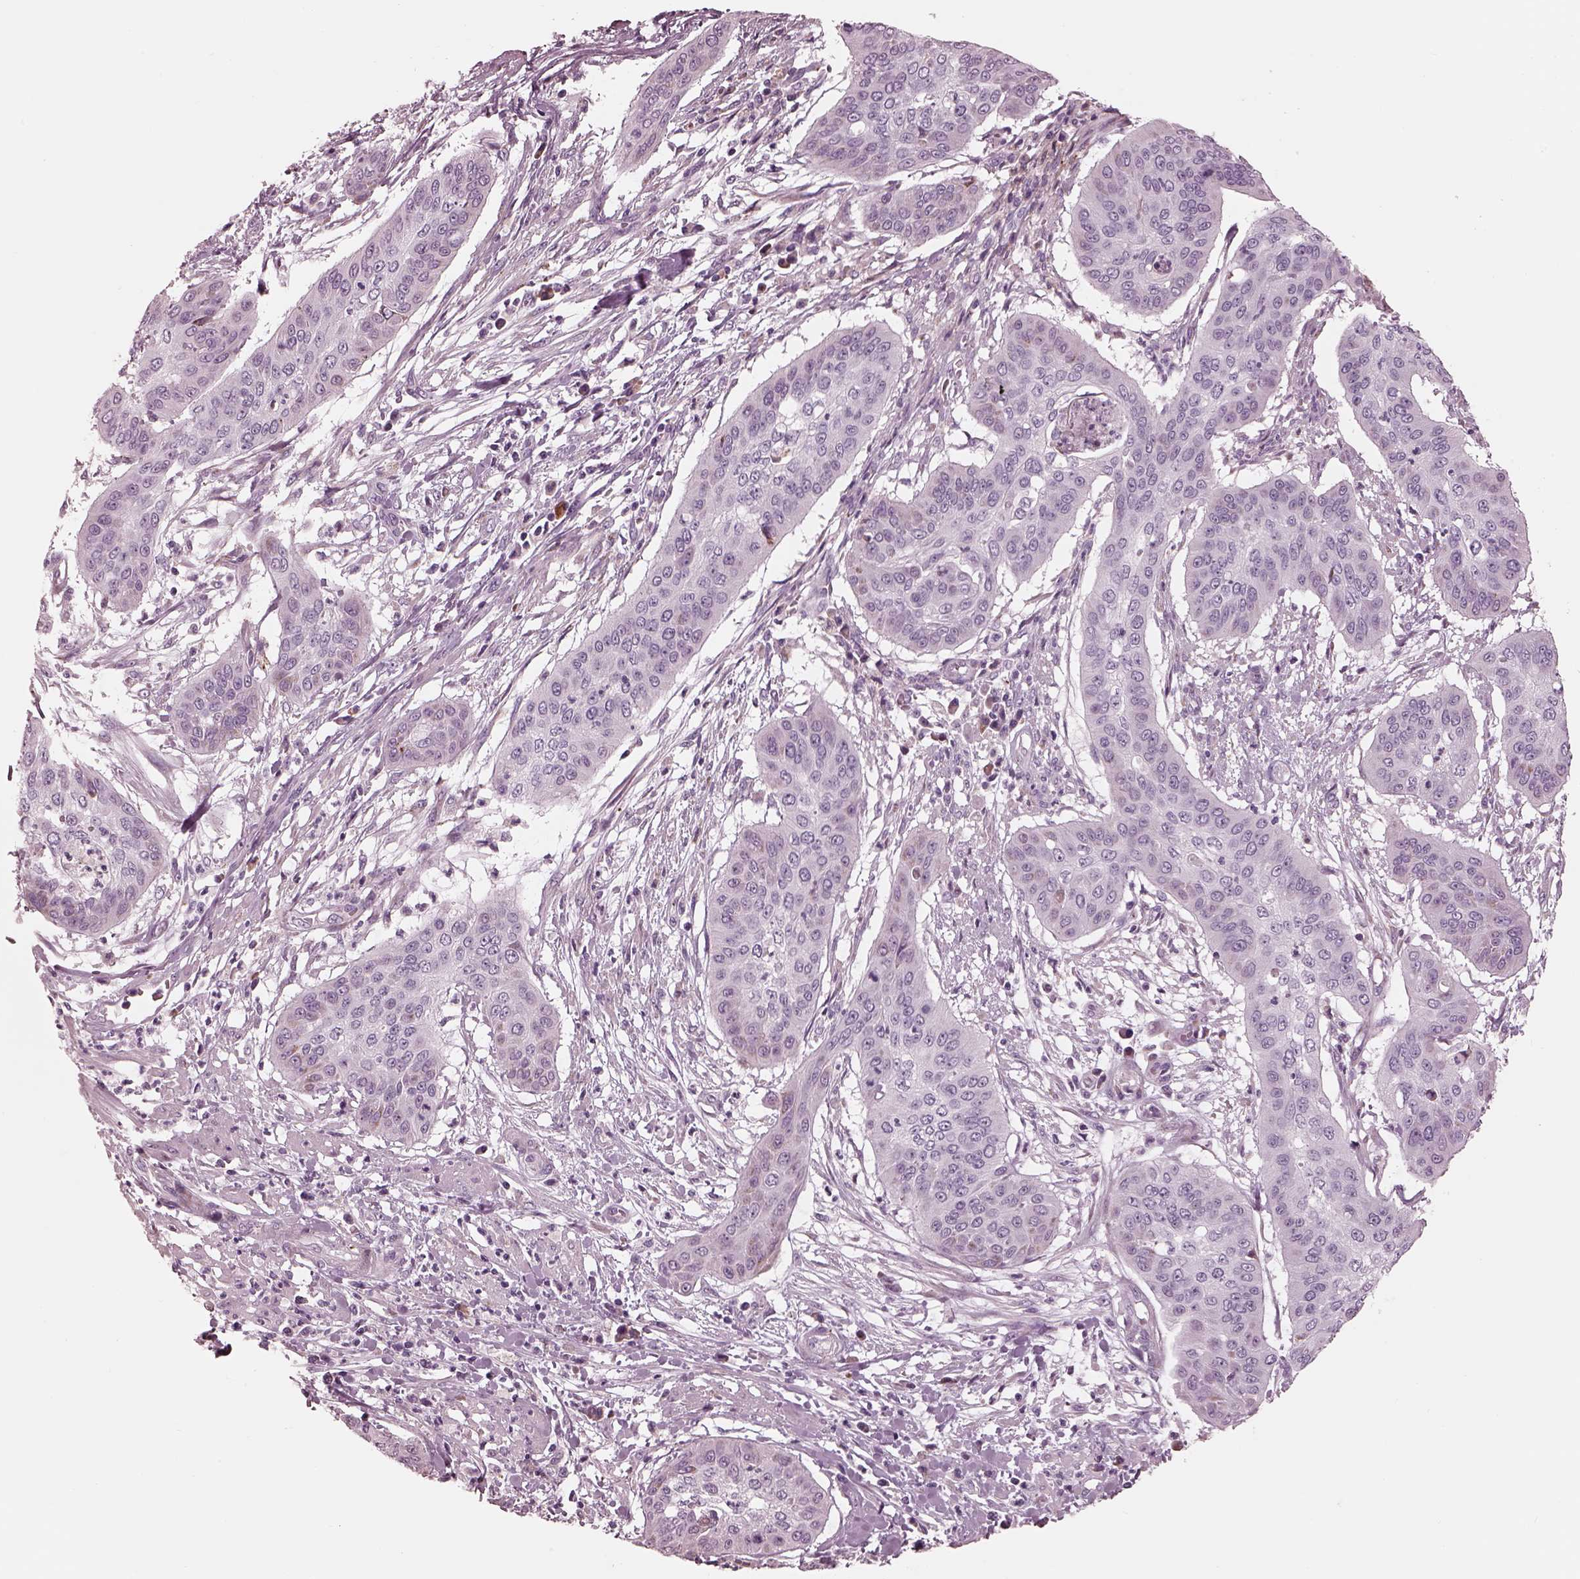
{"staining": {"intensity": "negative", "quantity": "none", "location": "none"}, "tissue": "cervical cancer", "cell_type": "Tumor cells", "image_type": "cancer", "snomed": [{"axis": "morphology", "description": "Squamous cell carcinoma, NOS"}, {"axis": "topography", "description": "Cervix"}], "caption": "Immunohistochemical staining of human squamous cell carcinoma (cervical) displays no significant positivity in tumor cells.", "gene": "CADM2", "patient": {"sex": "female", "age": 39}}